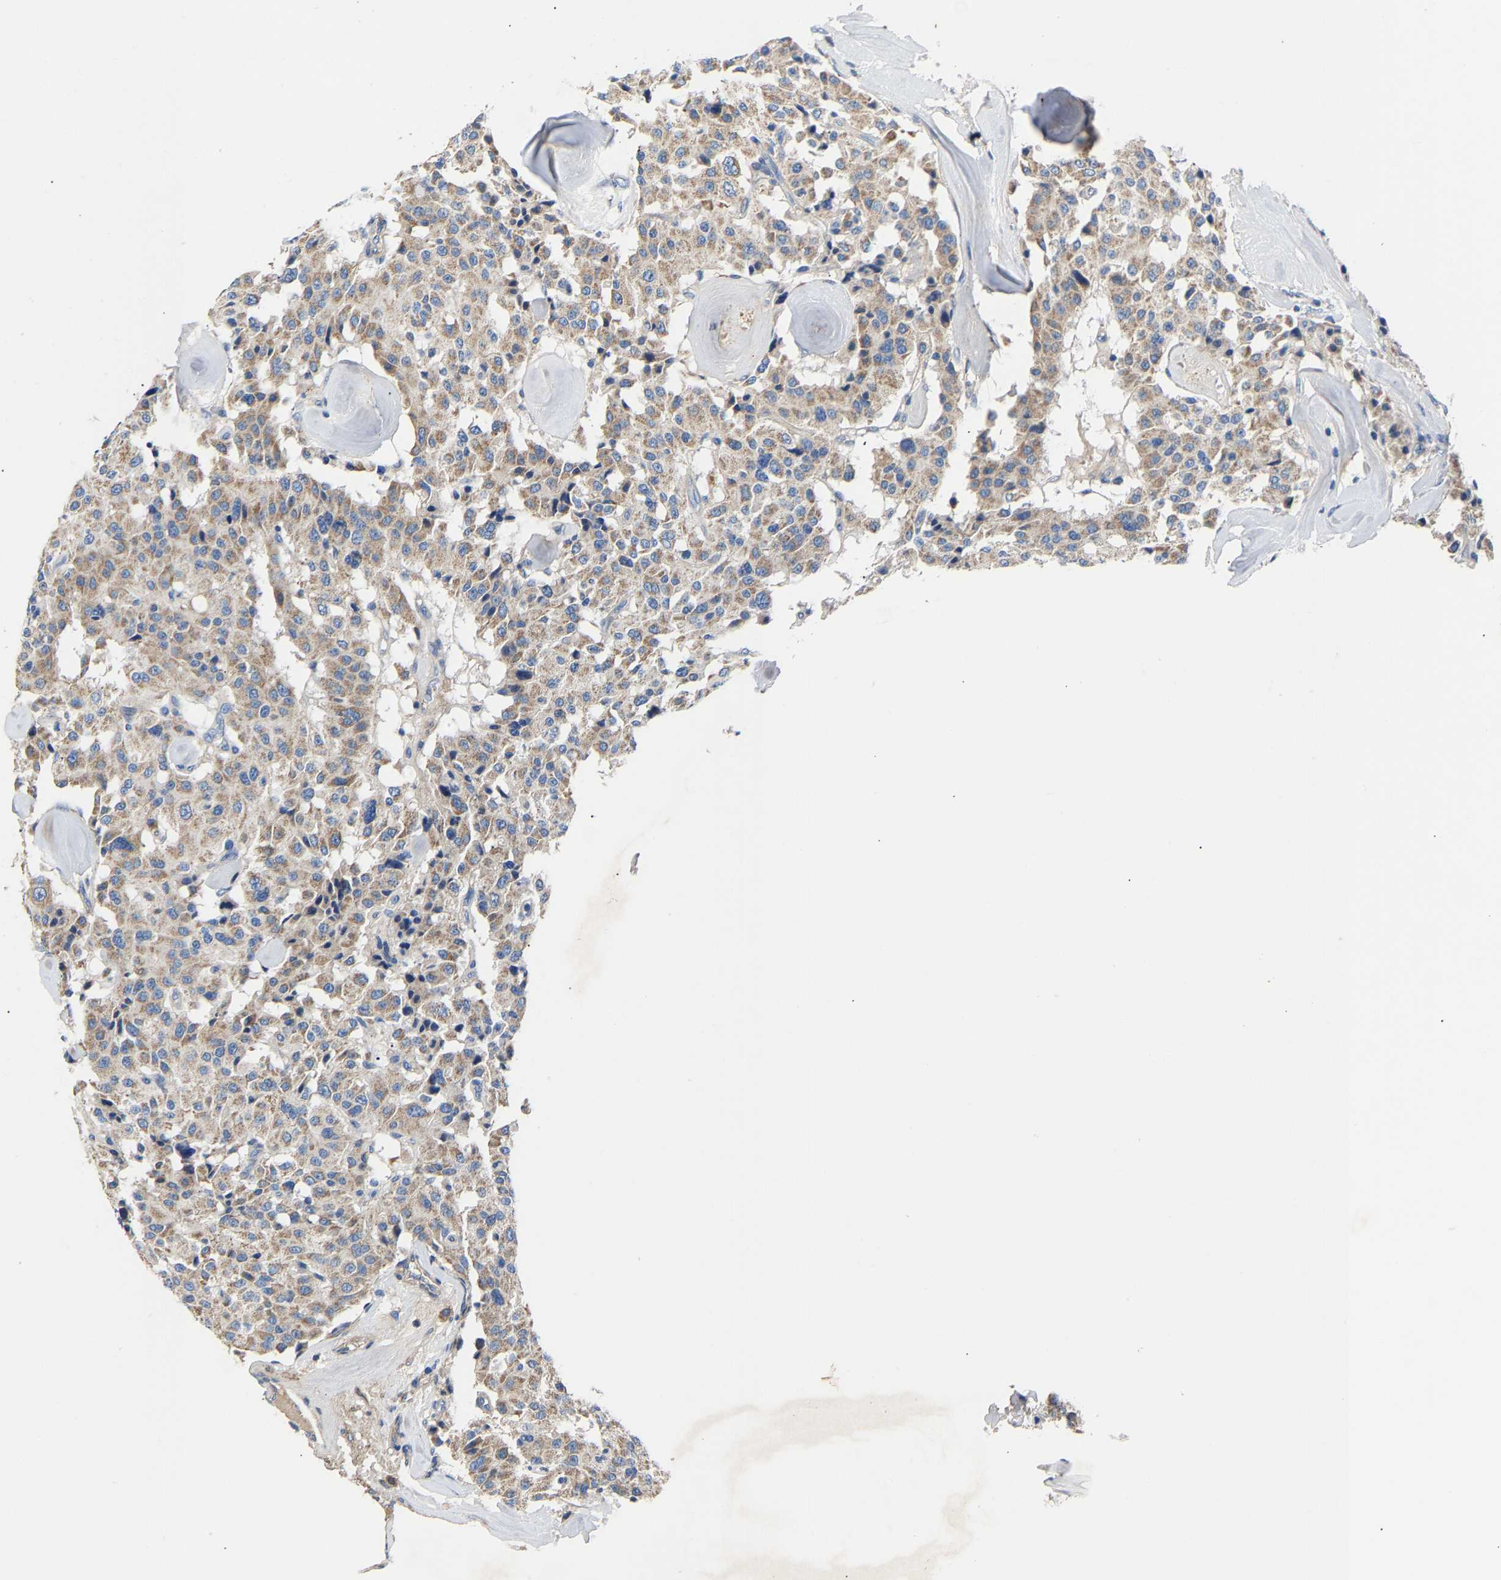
{"staining": {"intensity": "moderate", "quantity": ">75%", "location": "cytoplasmic/membranous"}, "tissue": "carcinoid", "cell_type": "Tumor cells", "image_type": "cancer", "snomed": [{"axis": "morphology", "description": "Carcinoid, malignant, NOS"}, {"axis": "topography", "description": "Lung"}], "caption": "A micrograph of human carcinoid stained for a protein displays moderate cytoplasmic/membranous brown staining in tumor cells. The staining was performed using DAB (3,3'-diaminobenzidine) to visualize the protein expression in brown, while the nuclei were stained in blue with hematoxylin (Magnification: 20x).", "gene": "CCDC171", "patient": {"sex": "male", "age": 30}}